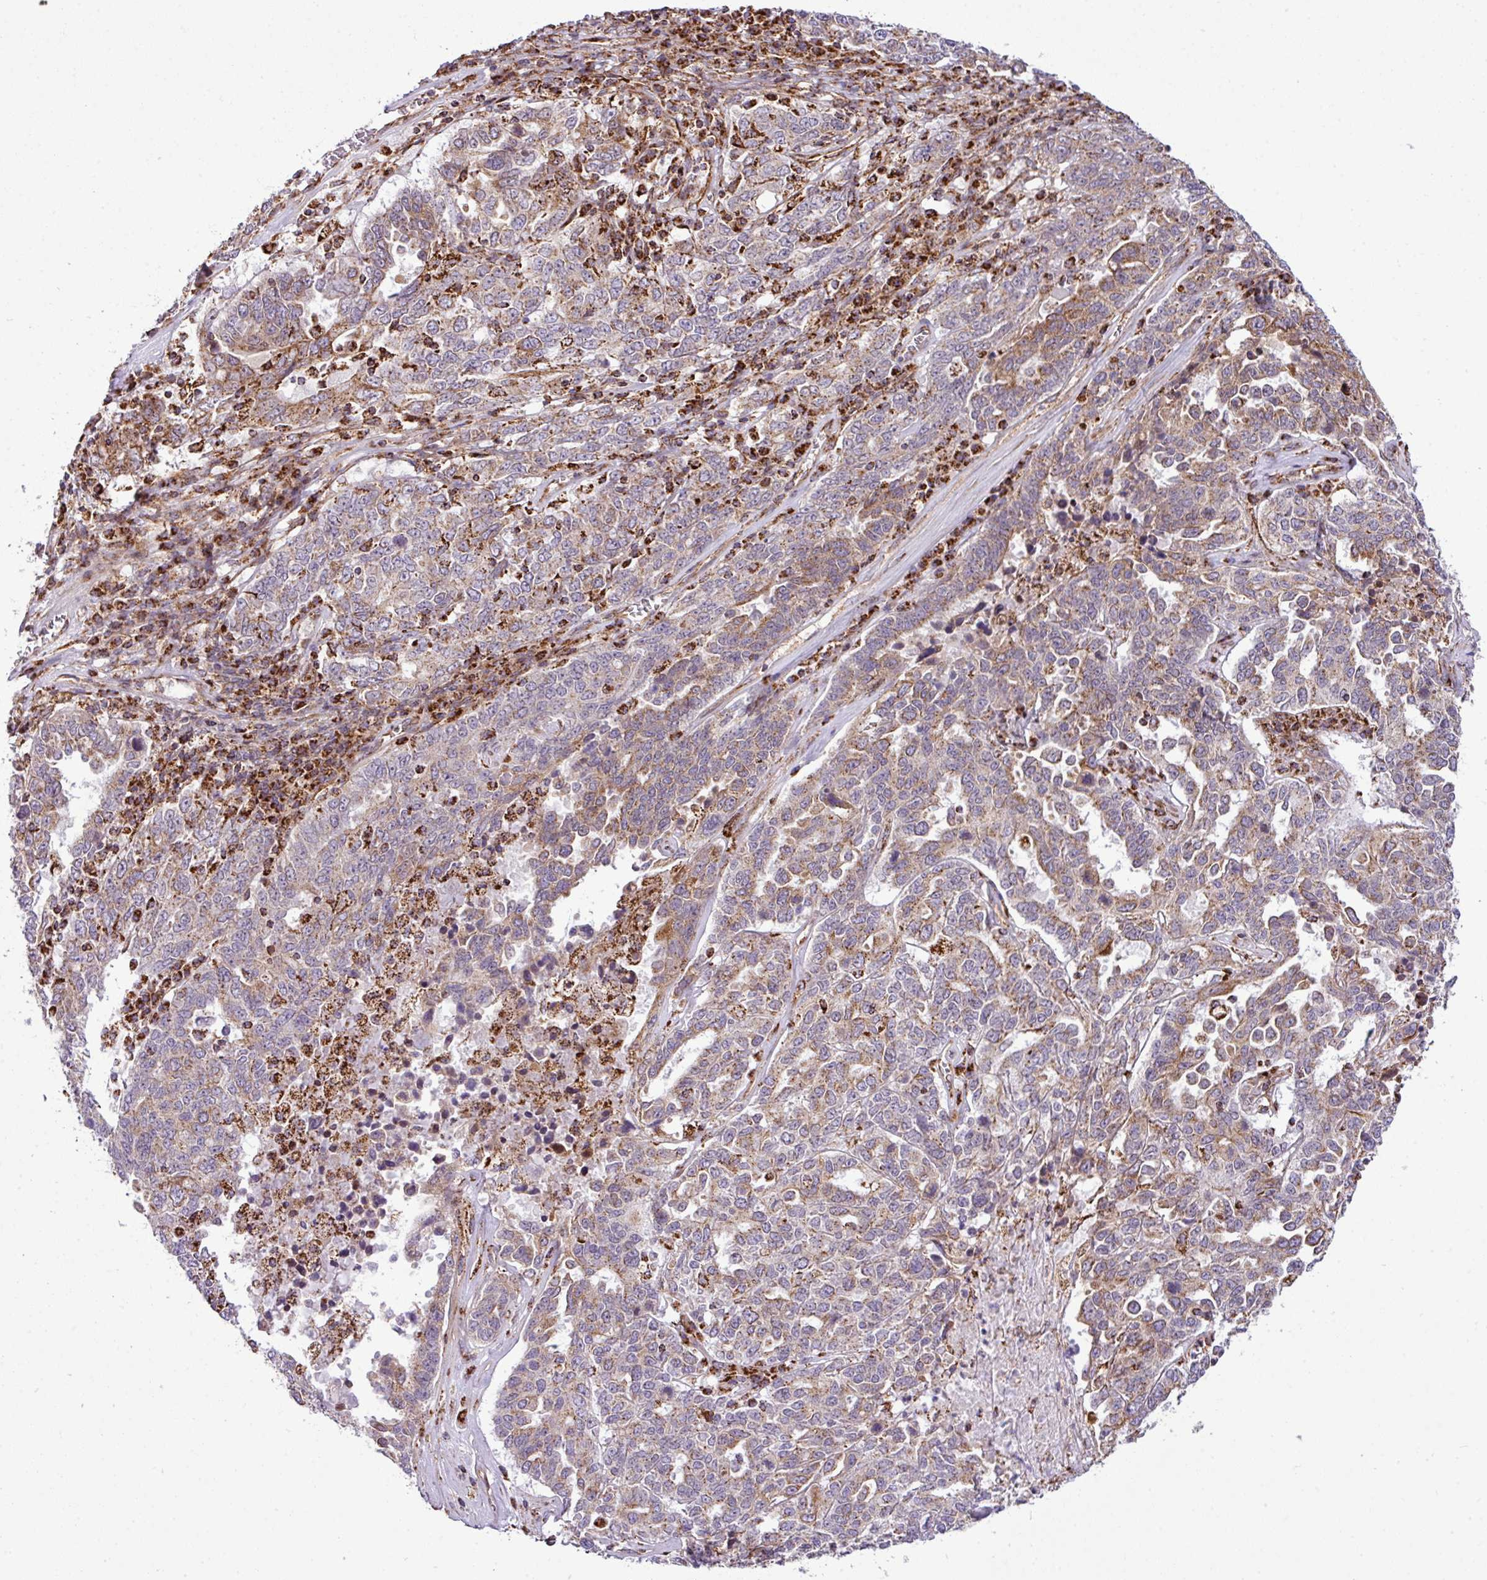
{"staining": {"intensity": "moderate", "quantity": ">75%", "location": "cytoplasmic/membranous"}, "tissue": "ovarian cancer", "cell_type": "Tumor cells", "image_type": "cancer", "snomed": [{"axis": "morphology", "description": "Carcinoma, endometroid"}, {"axis": "topography", "description": "Ovary"}], "caption": "Immunohistochemistry (IHC) (DAB (3,3'-diaminobenzidine)) staining of ovarian cancer (endometroid carcinoma) exhibits moderate cytoplasmic/membranous protein expression in about >75% of tumor cells.", "gene": "ZNF569", "patient": {"sex": "female", "age": 62}}